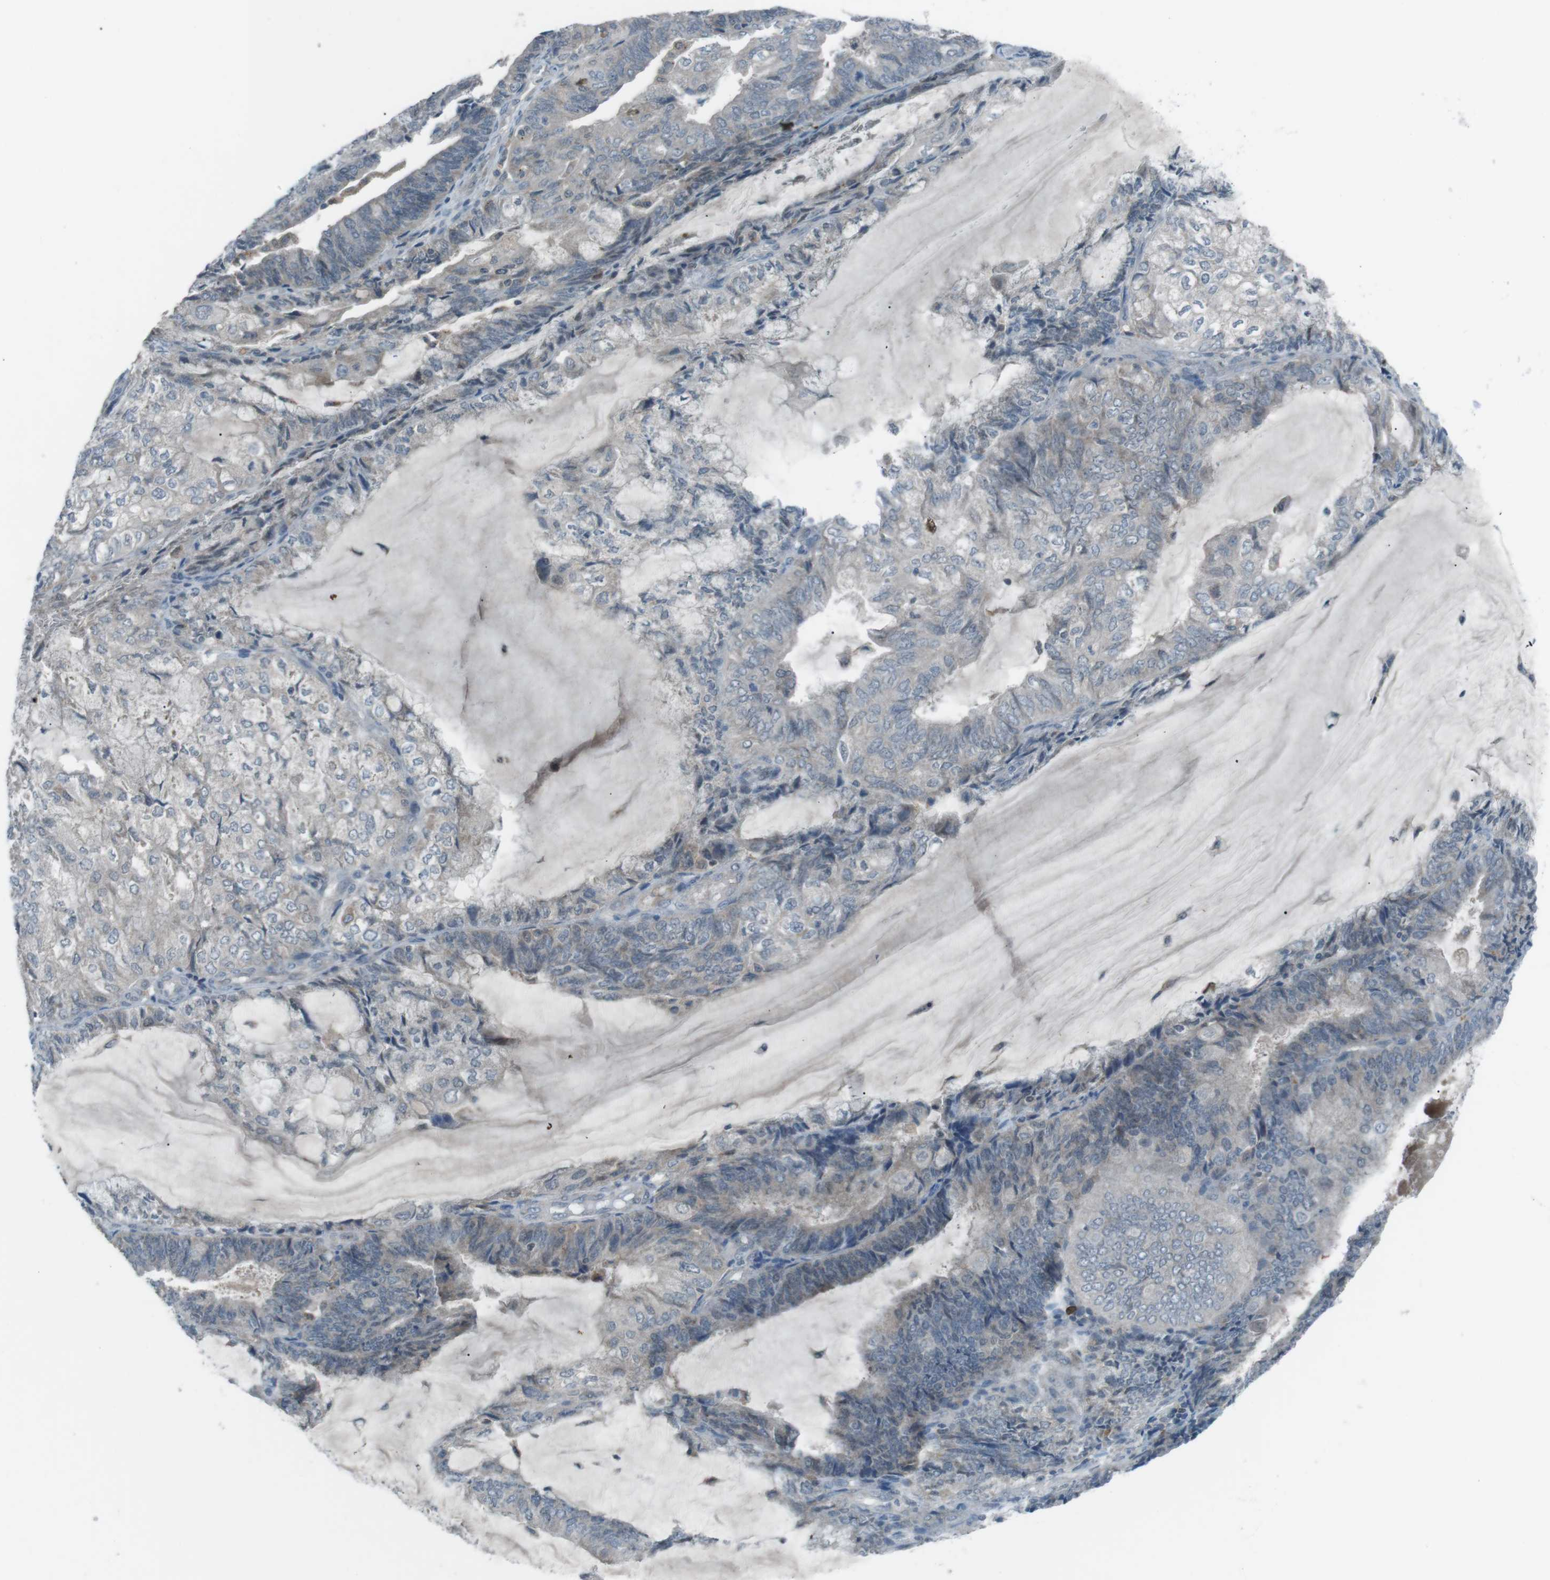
{"staining": {"intensity": "negative", "quantity": "none", "location": "none"}, "tissue": "endometrial cancer", "cell_type": "Tumor cells", "image_type": "cancer", "snomed": [{"axis": "morphology", "description": "Adenocarcinoma, NOS"}, {"axis": "topography", "description": "Endometrium"}], "caption": "Immunohistochemistry image of neoplastic tissue: human endometrial cancer (adenocarcinoma) stained with DAB shows no significant protein positivity in tumor cells. (DAB (3,3'-diaminobenzidine) IHC with hematoxylin counter stain).", "gene": "FCRLA", "patient": {"sex": "female", "age": 81}}